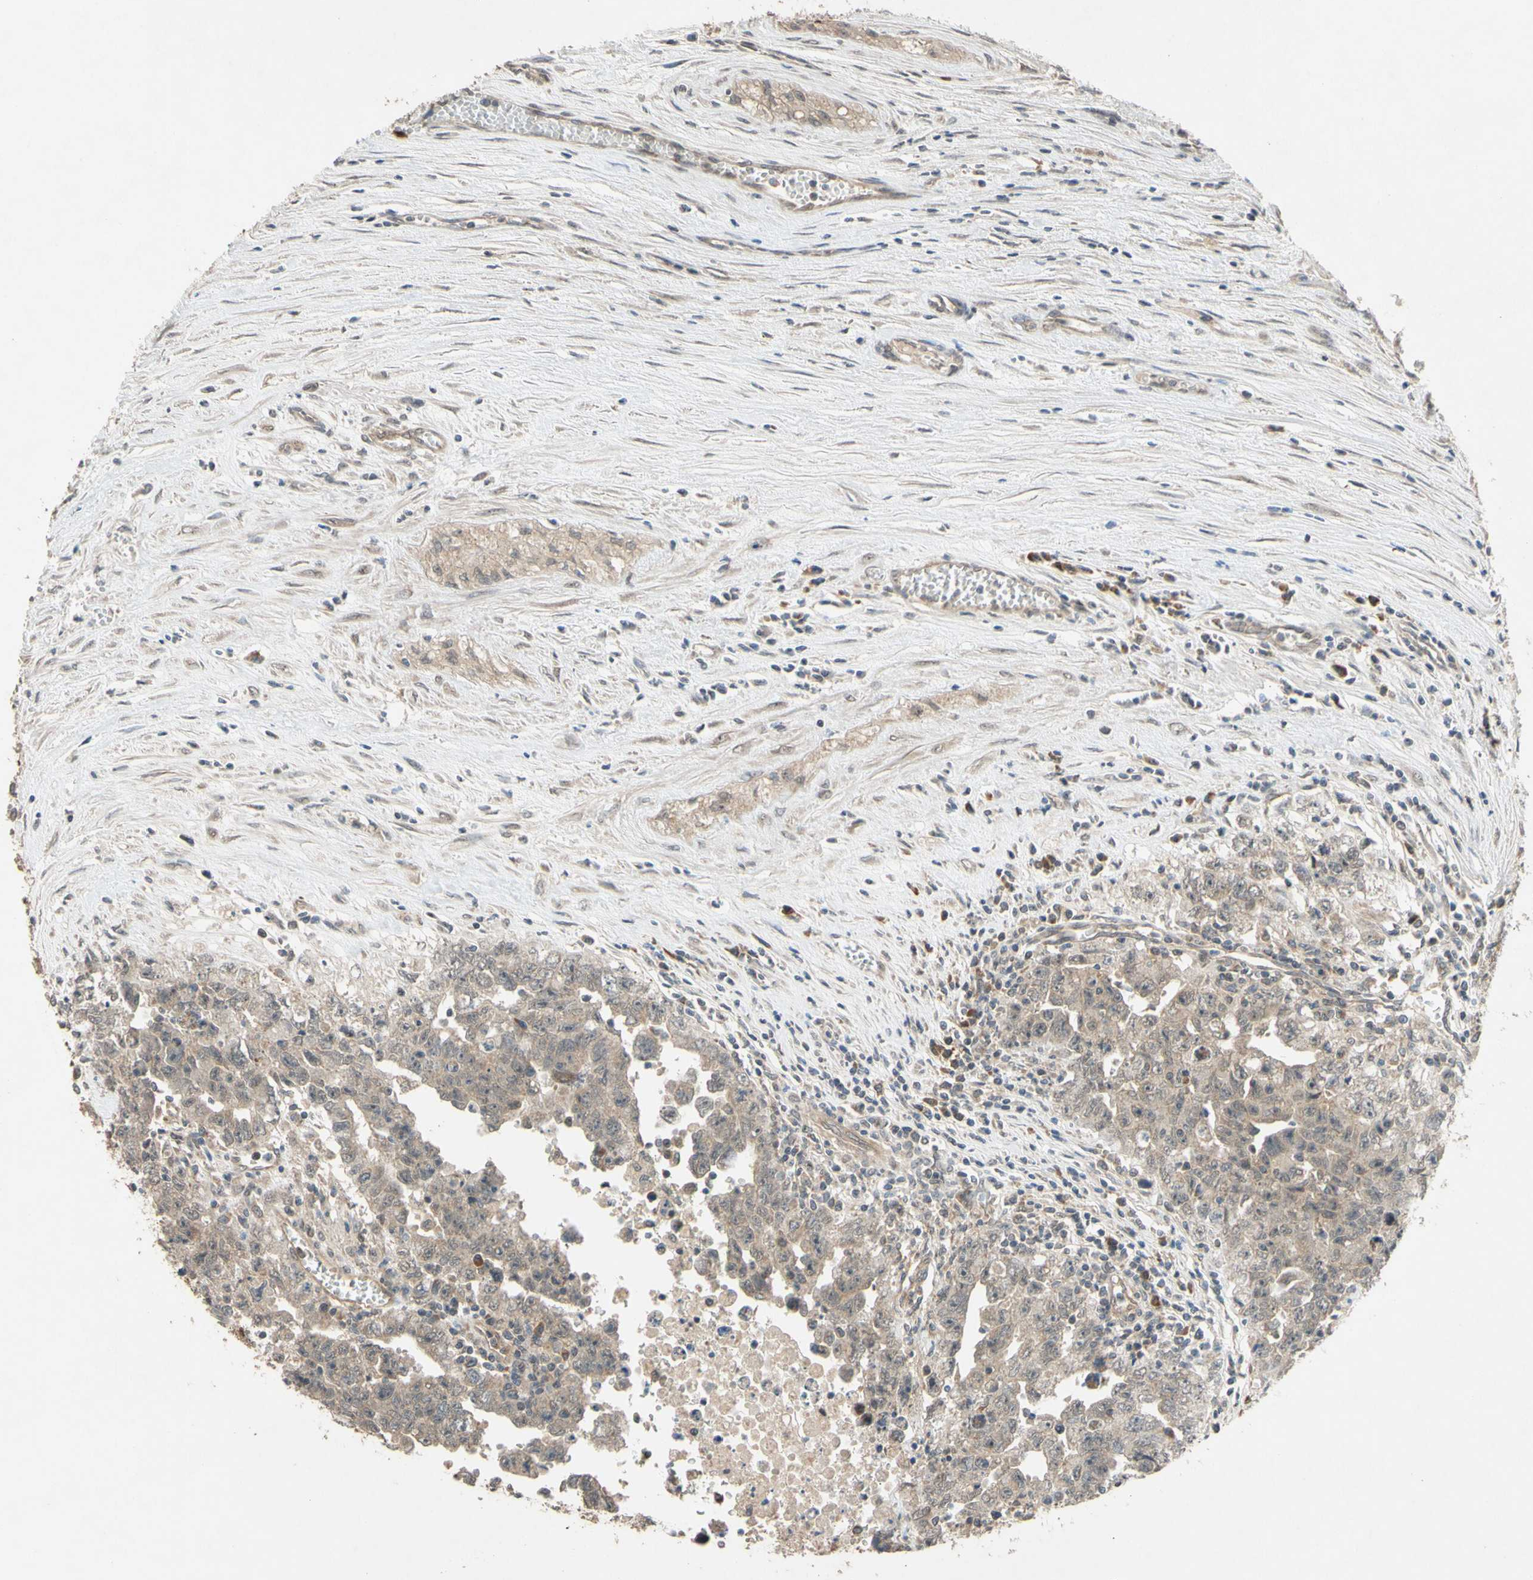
{"staining": {"intensity": "weak", "quantity": ">75%", "location": "cytoplasmic/membranous"}, "tissue": "testis cancer", "cell_type": "Tumor cells", "image_type": "cancer", "snomed": [{"axis": "morphology", "description": "Carcinoma, Embryonal, NOS"}, {"axis": "topography", "description": "Testis"}], "caption": "Testis embryonal carcinoma tissue demonstrates weak cytoplasmic/membranous staining in approximately >75% of tumor cells", "gene": "CD164", "patient": {"sex": "male", "age": 28}}